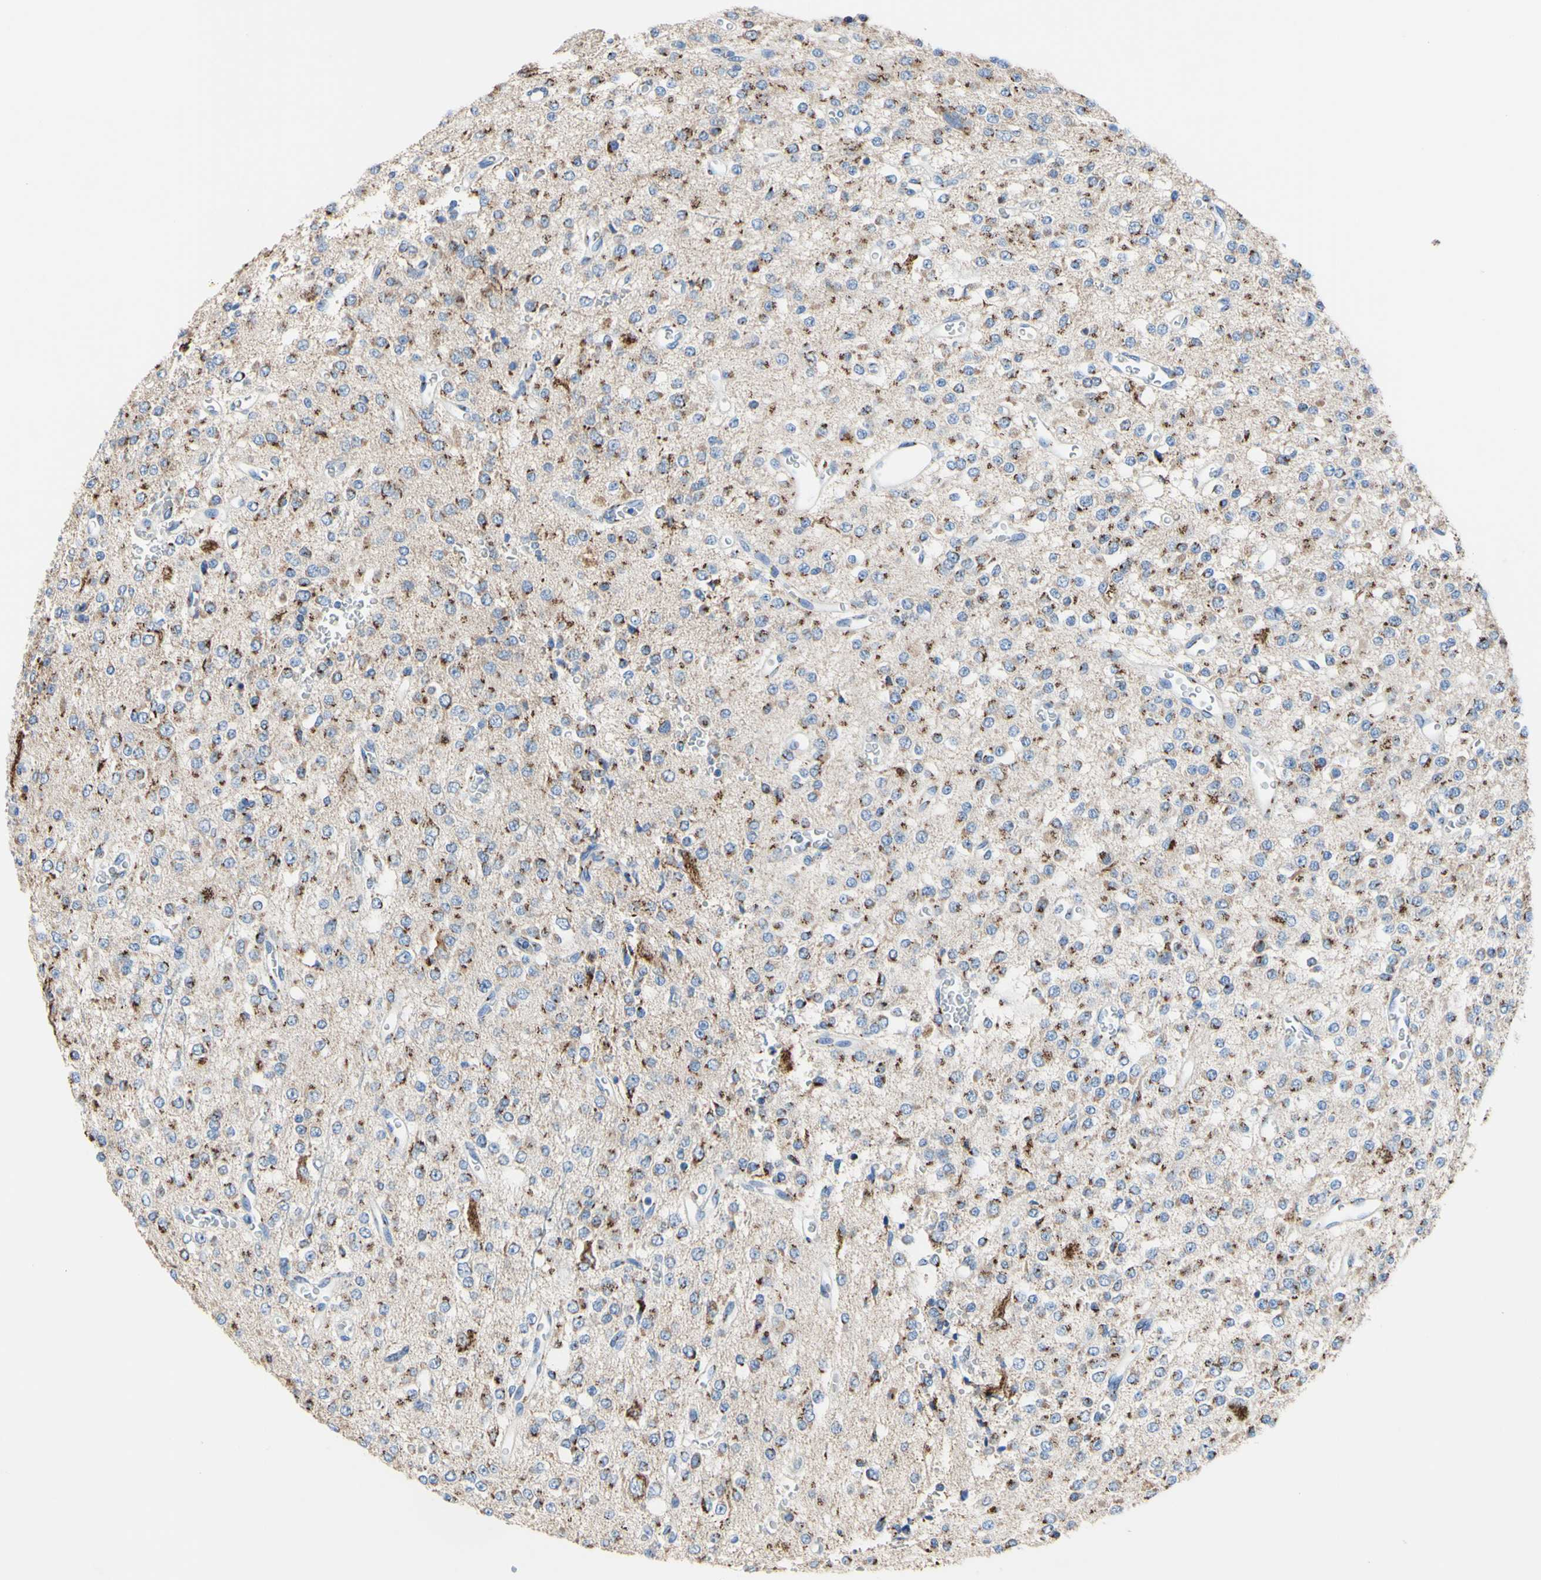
{"staining": {"intensity": "moderate", "quantity": "<25%", "location": "cytoplasmic/membranous"}, "tissue": "glioma", "cell_type": "Tumor cells", "image_type": "cancer", "snomed": [{"axis": "morphology", "description": "Glioma, malignant, Low grade"}, {"axis": "topography", "description": "Brain"}], "caption": "This is a photomicrograph of immunohistochemistry staining of glioma, which shows moderate expression in the cytoplasmic/membranous of tumor cells.", "gene": "GALNT2", "patient": {"sex": "male", "age": 38}}